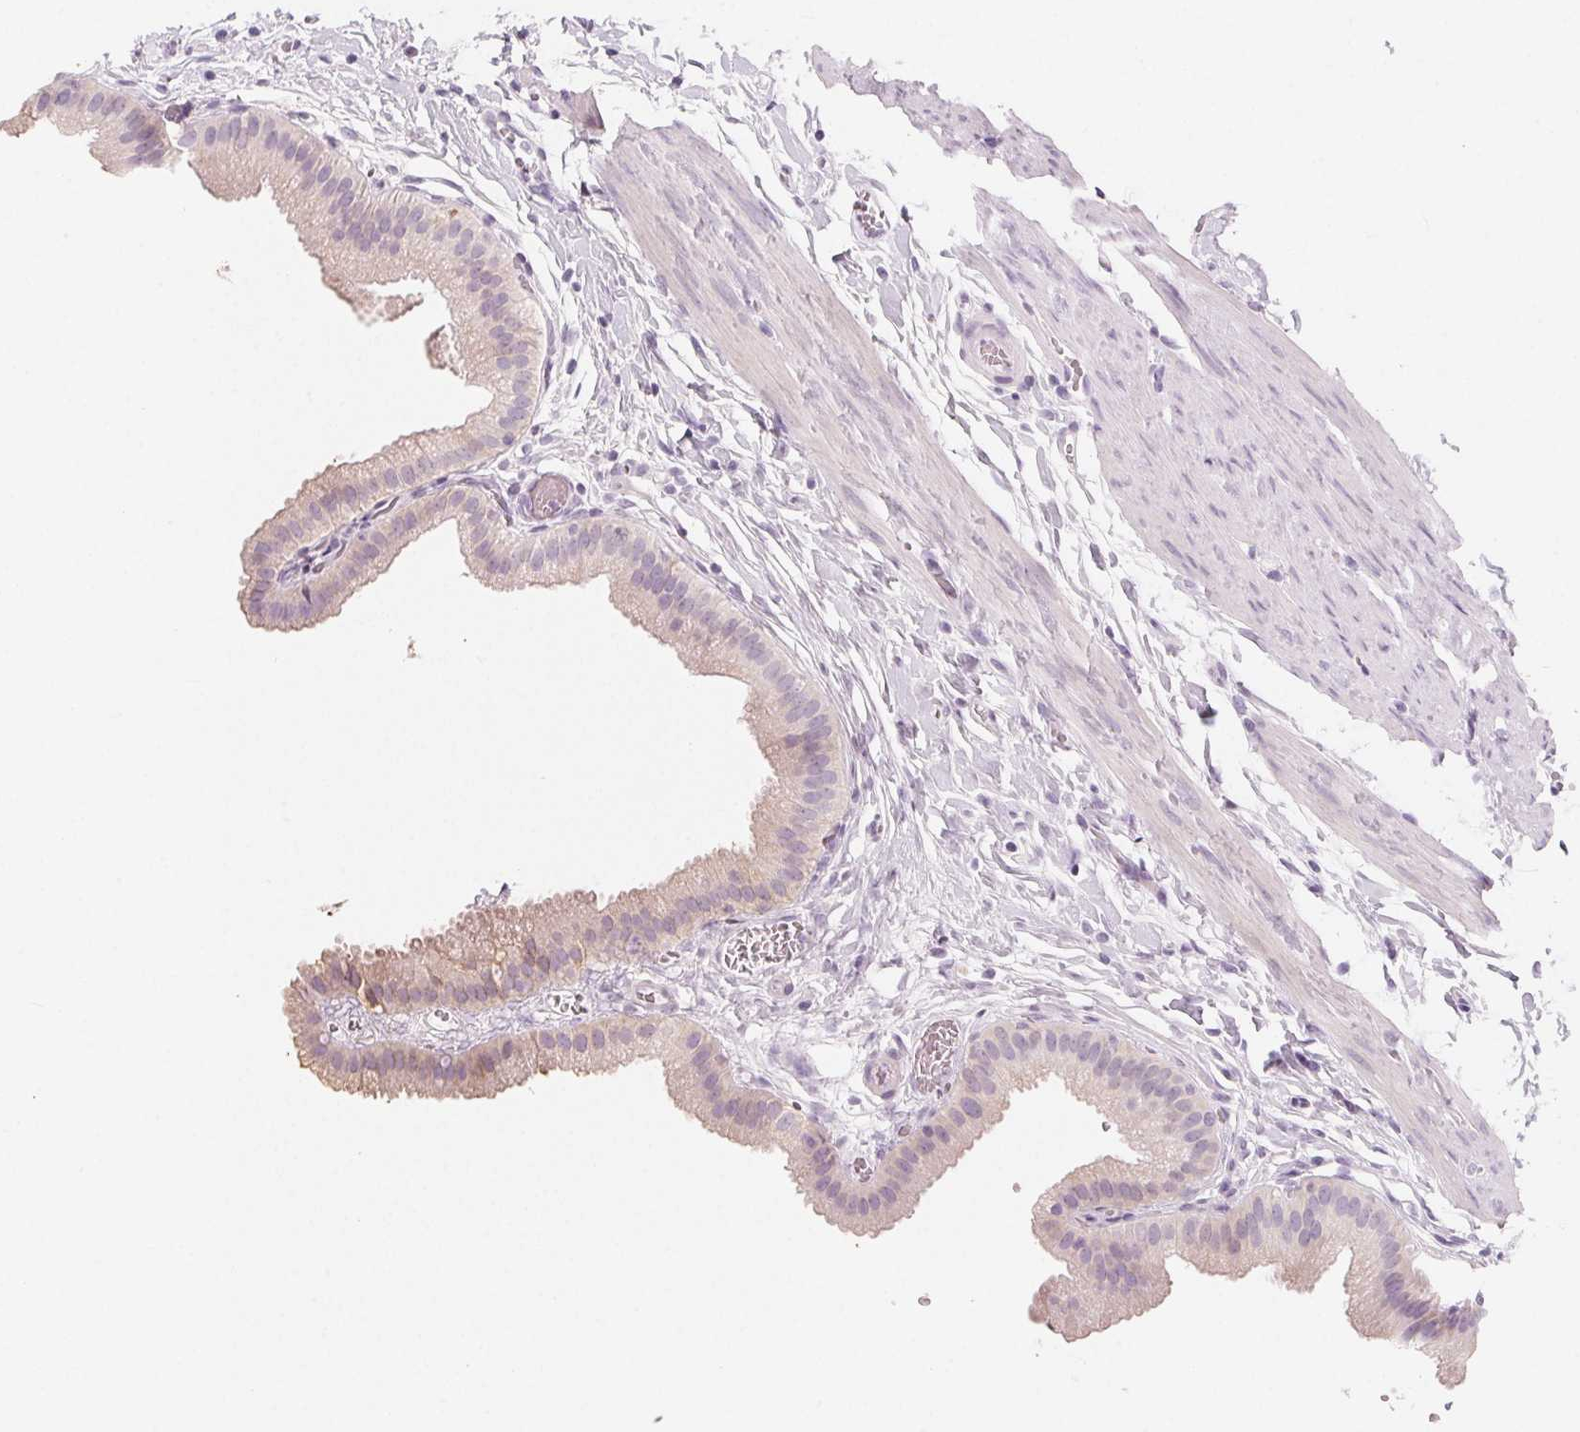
{"staining": {"intensity": "weak", "quantity": "<25%", "location": "cytoplasmic/membranous"}, "tissue": "gallbladder", "cell_type": "Glandular cells", "image_type": "normal", "snomed": [{"axis": "morphology", "description": "Normal tissue, NOS"}, {"axis": "topography", "description": "Gallbladder"}], "caption": "High magnification brightfield microscopy of benign gallbladder stained with DAB (brown) and counterstained with hematoxylin (blue): glandular cells show no significant staining.", "gene": "SH3GL2", "patient": {"sex": "female", "age": 63}}